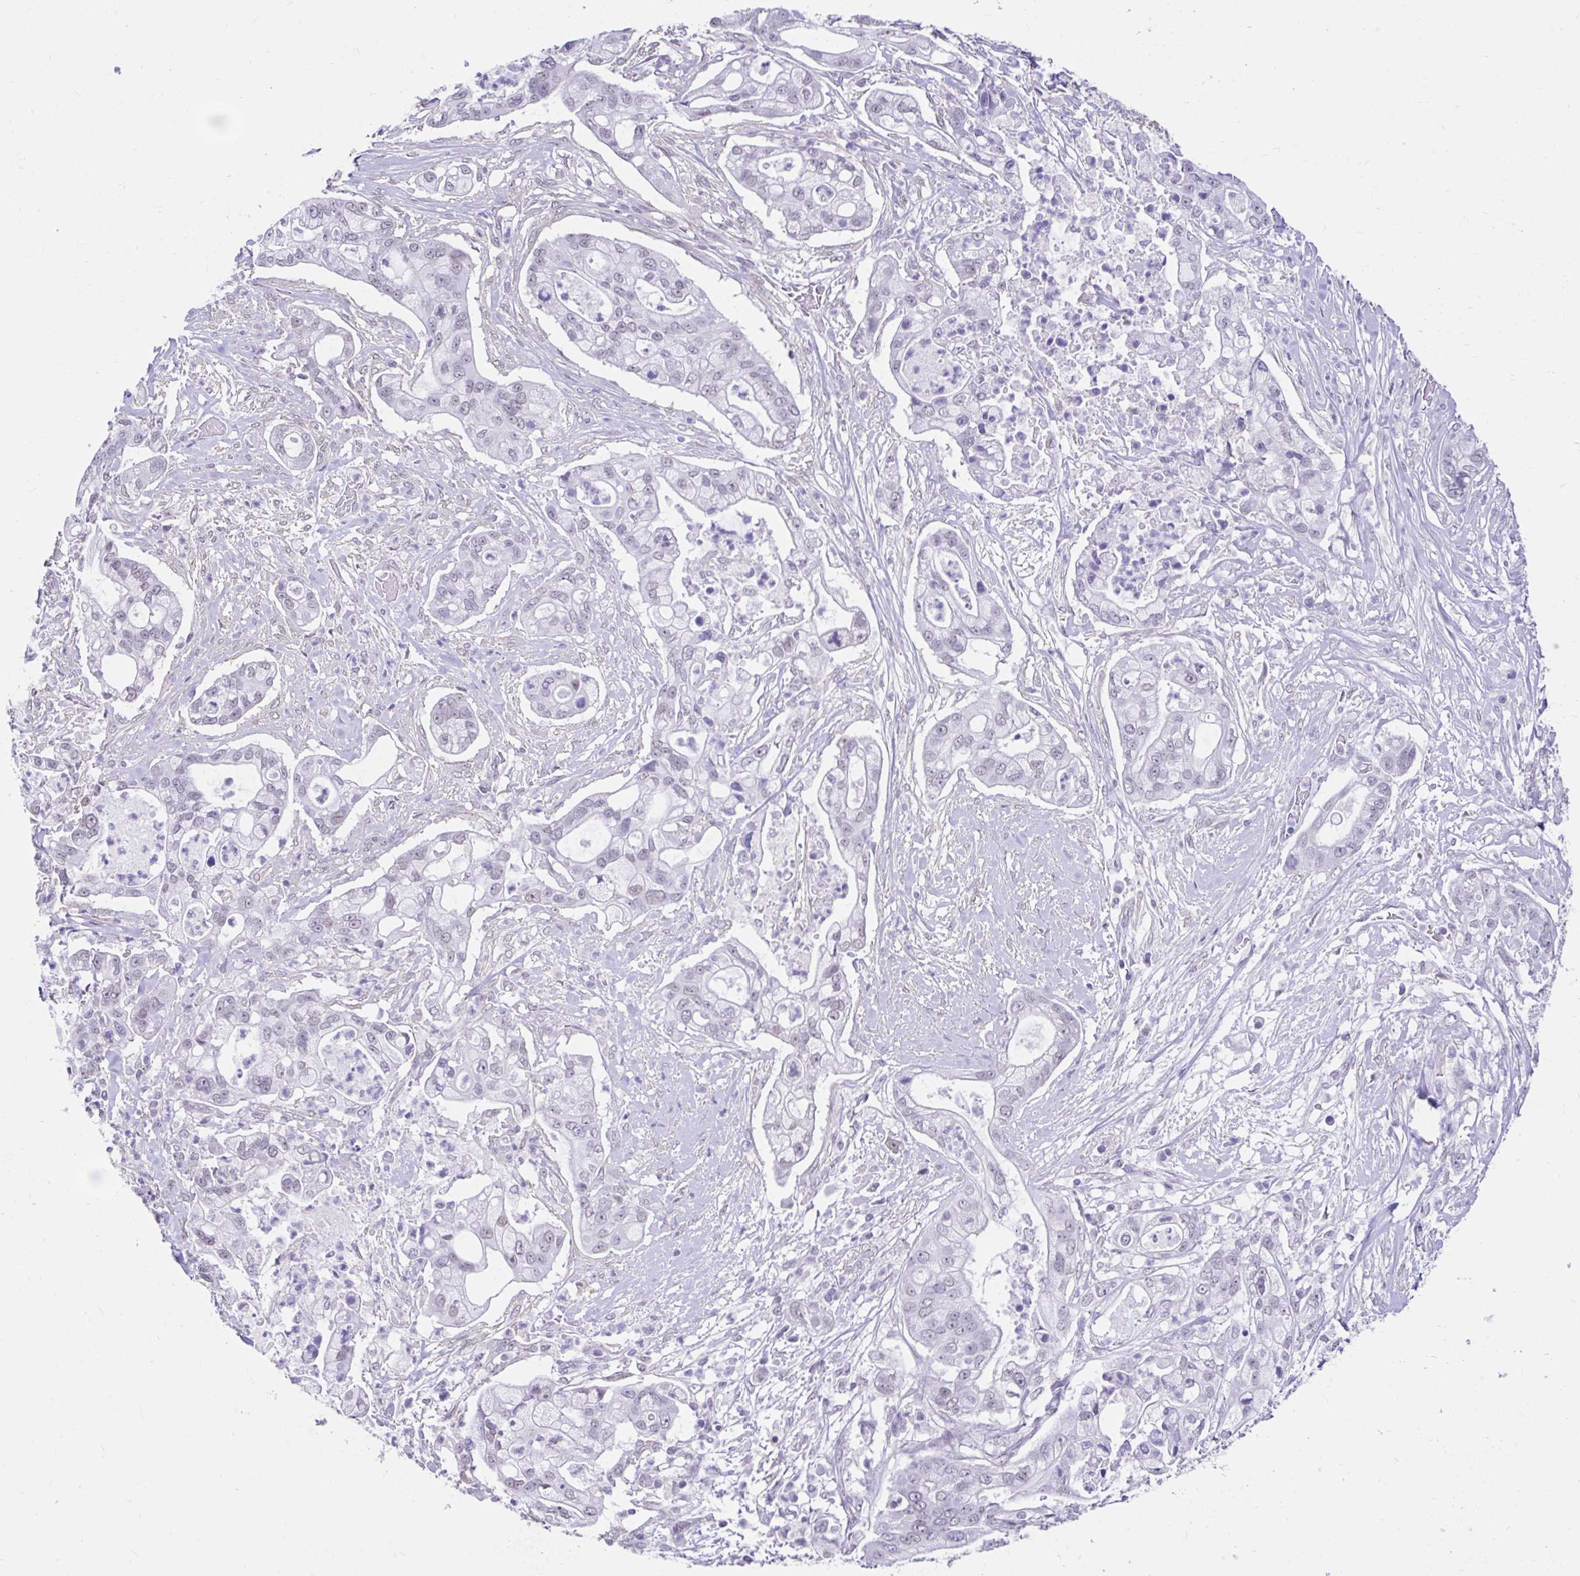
{"staining": {"intensity": "negative", "quantity": "none", "location": "none"}, "tissue": "pancreatic cancer", "cell_type": "Tumor cells", "image_type": "cancer", "snomed": [{"axis": "morphology", "description": "Adenocarcinoma, NOS"}, {"axis": "topography", "description": "Pancreas"}], "caption": "Tumor cells show no significant protein expression in pancreatic adenocarcinoma.", "gene": "DCAF17", "patient": {"sex": "female", "age": 69}}